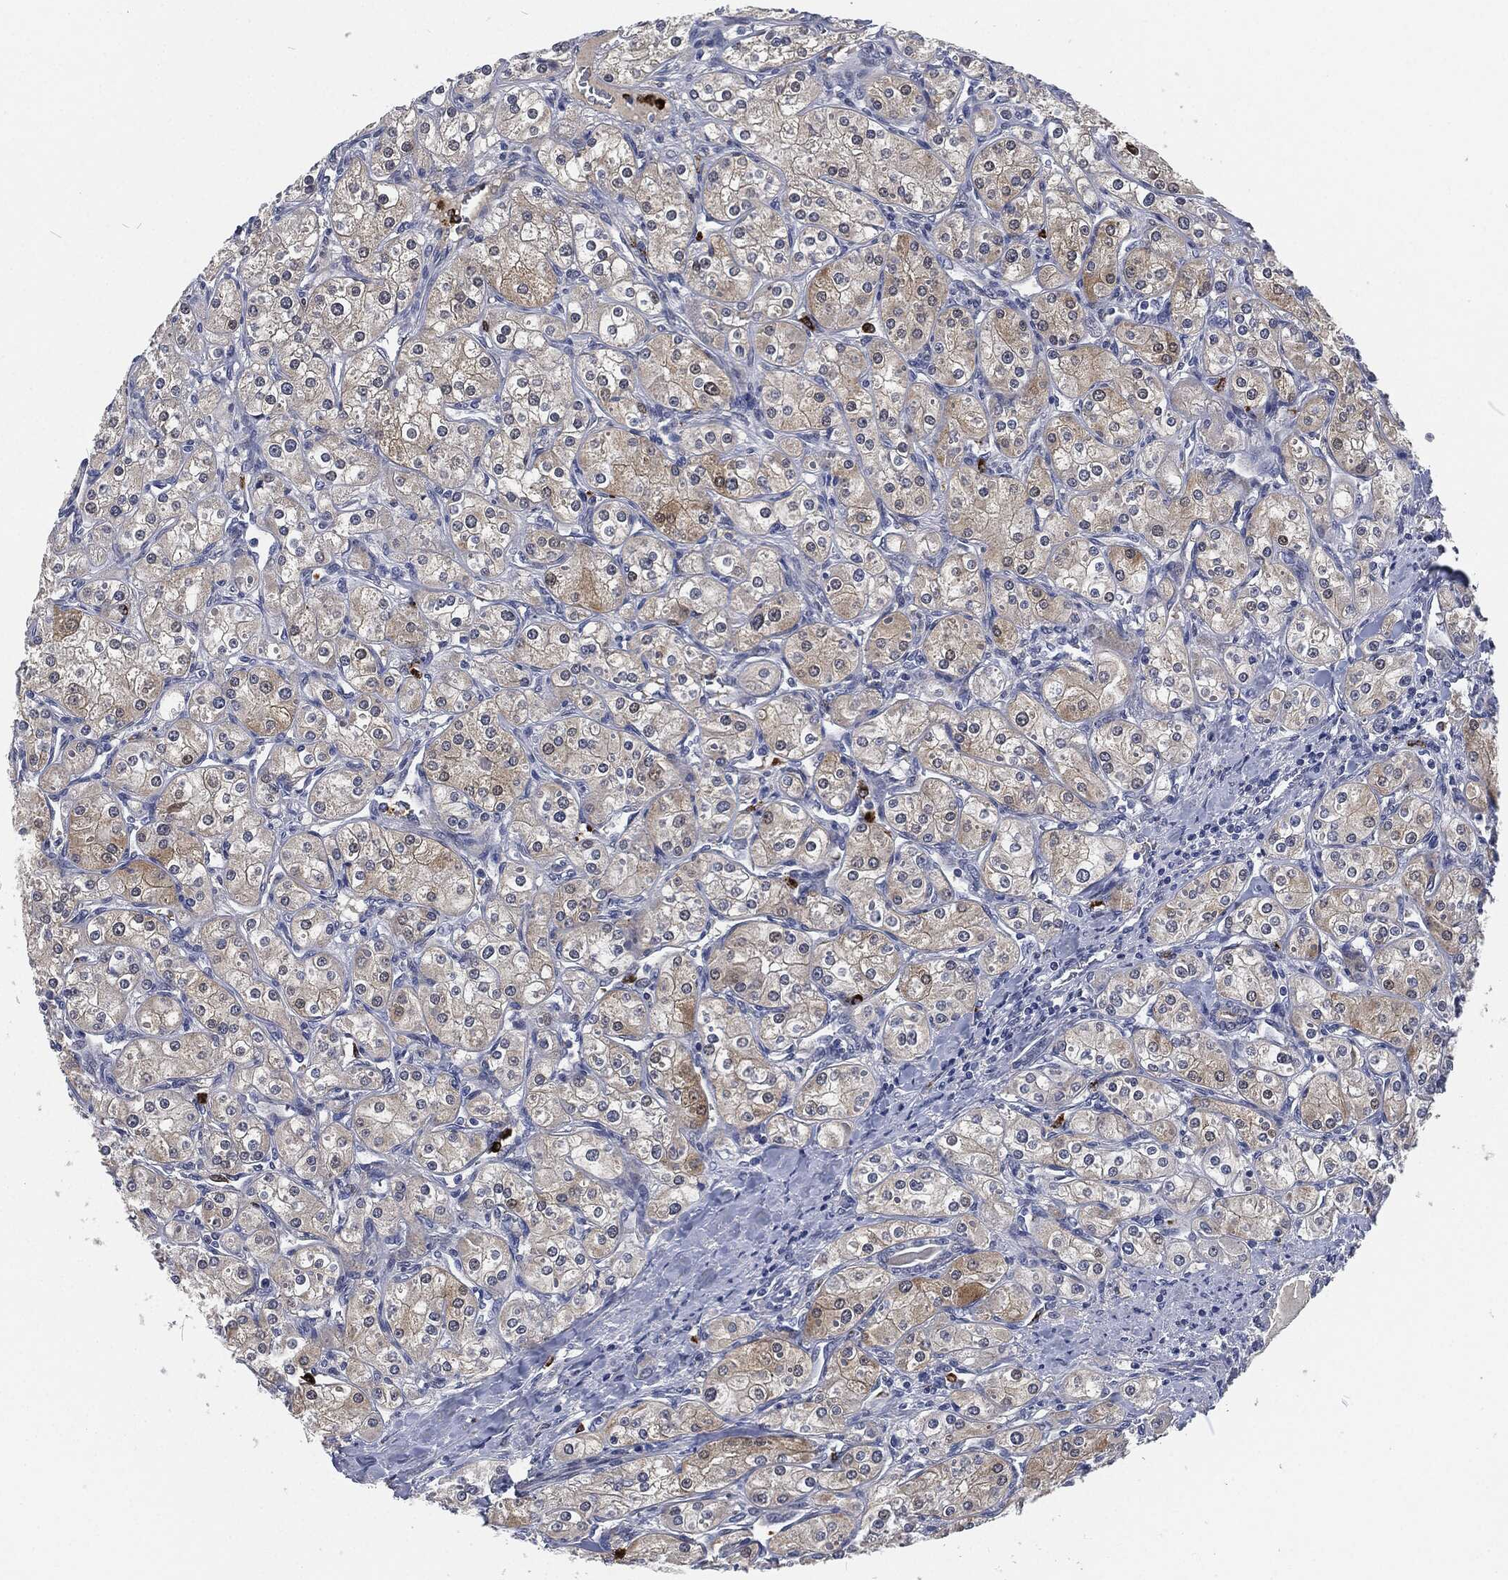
{"staining": {"intensity": "weak", "quantity": "<25%", "location": "cytoplasmic/membranous"}, "tissue": "renal cancer", "cell_type": "Tumor cells", "image_type": "cancer", "snomed": [{"axis": "morphology", "description": "Adenocarcinoma, NOS"}, {"axis": "topography", "description": "Kidney"}], "caption": "Tumor cells are negative for protein expression in human renal cancer (adenocarcinoma).", "gene": "MPO", "patient": {"sex": "male", "age": 77}}